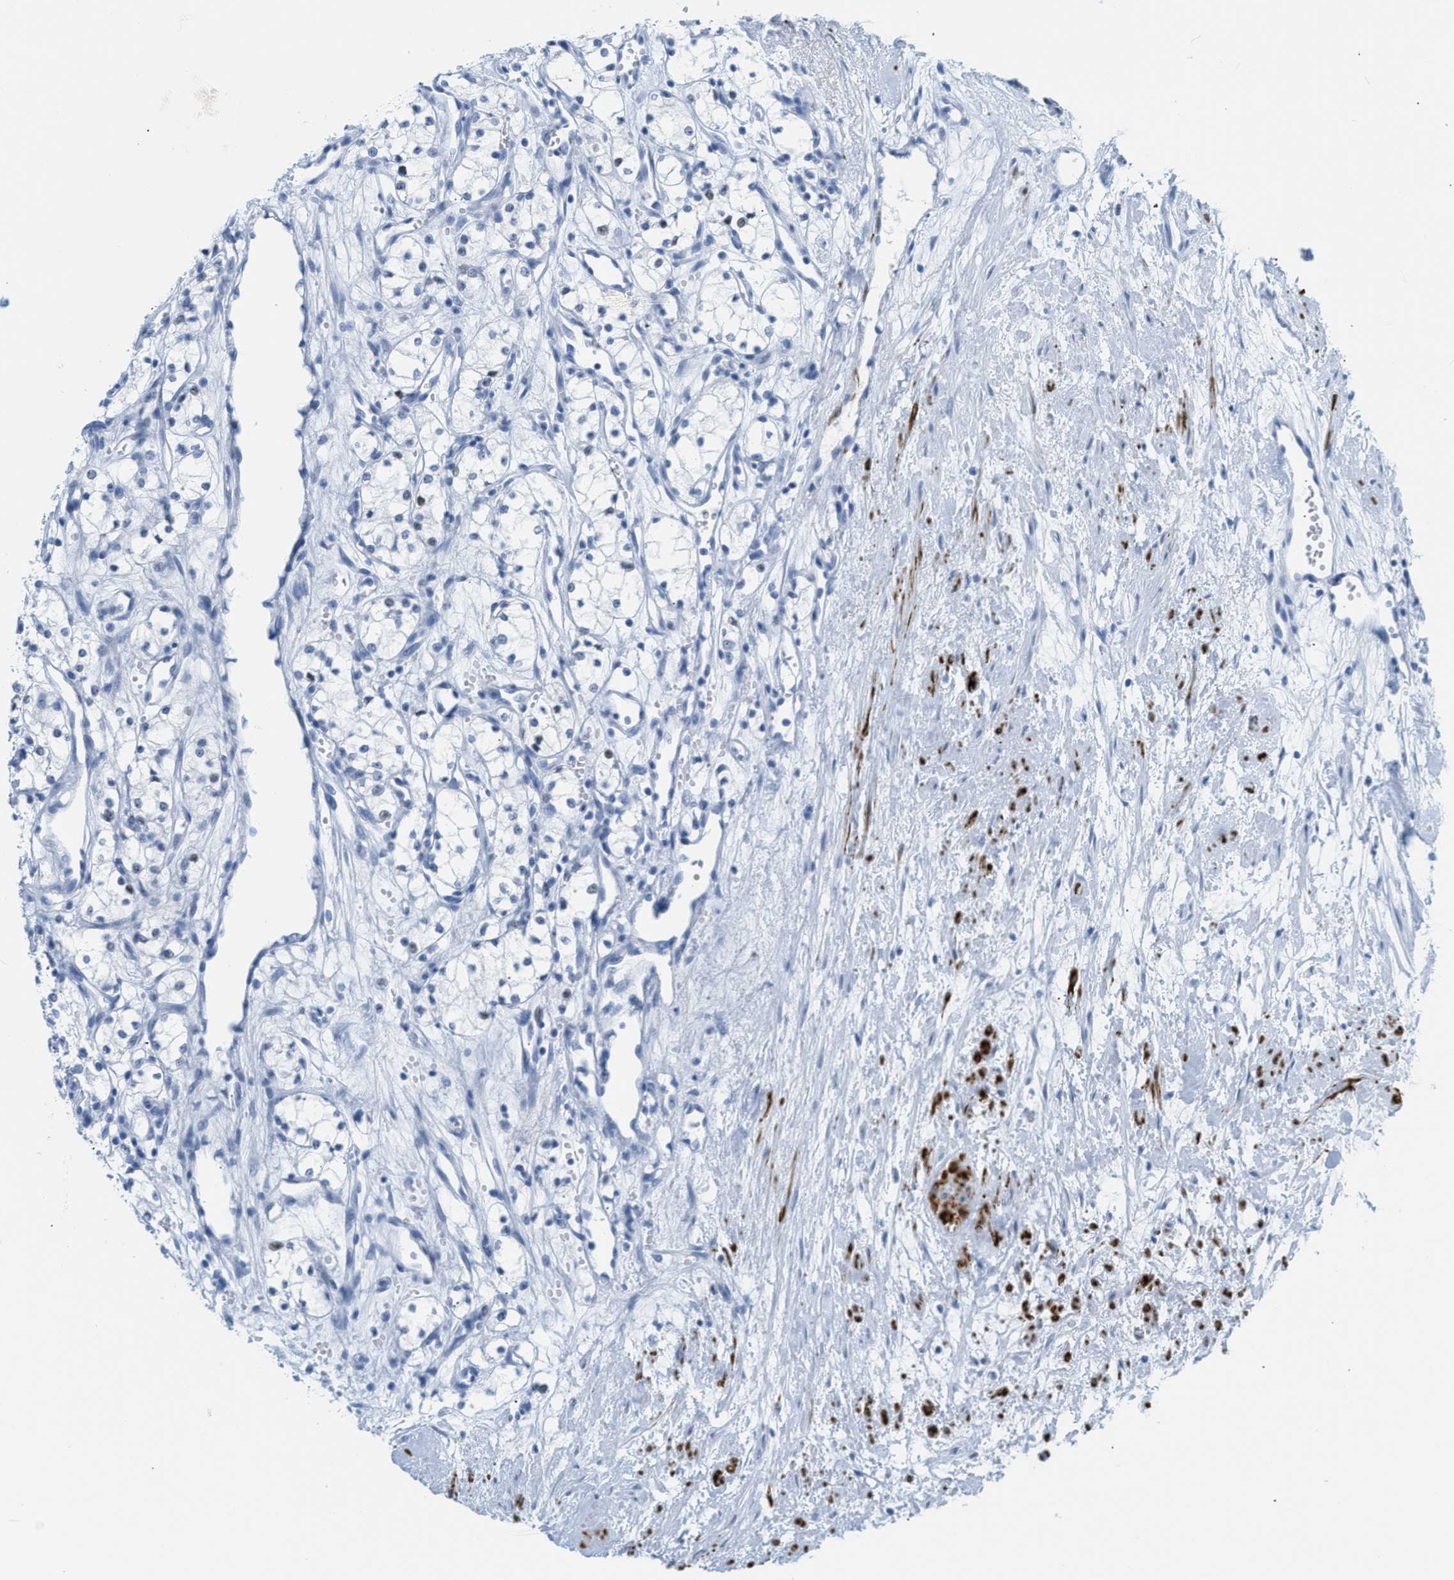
{"staining": {"intensity": "negative", "quantity": "none", "location": "none"}, "tissue": "renal cancer", "cell_type": "Tumor cells", "image_type": "cancer", "snomed": [{"axis": "morphology", "description": "Adenocarcinoma, NOS"}, {"axis": "topography", "description": "Kidney"}], "caption": "The image exhibits no significant positivity in tumor cells of adenocarcinoma (renal).", "gene": "DES", "patient": {"sex": "male", "age": 59}}